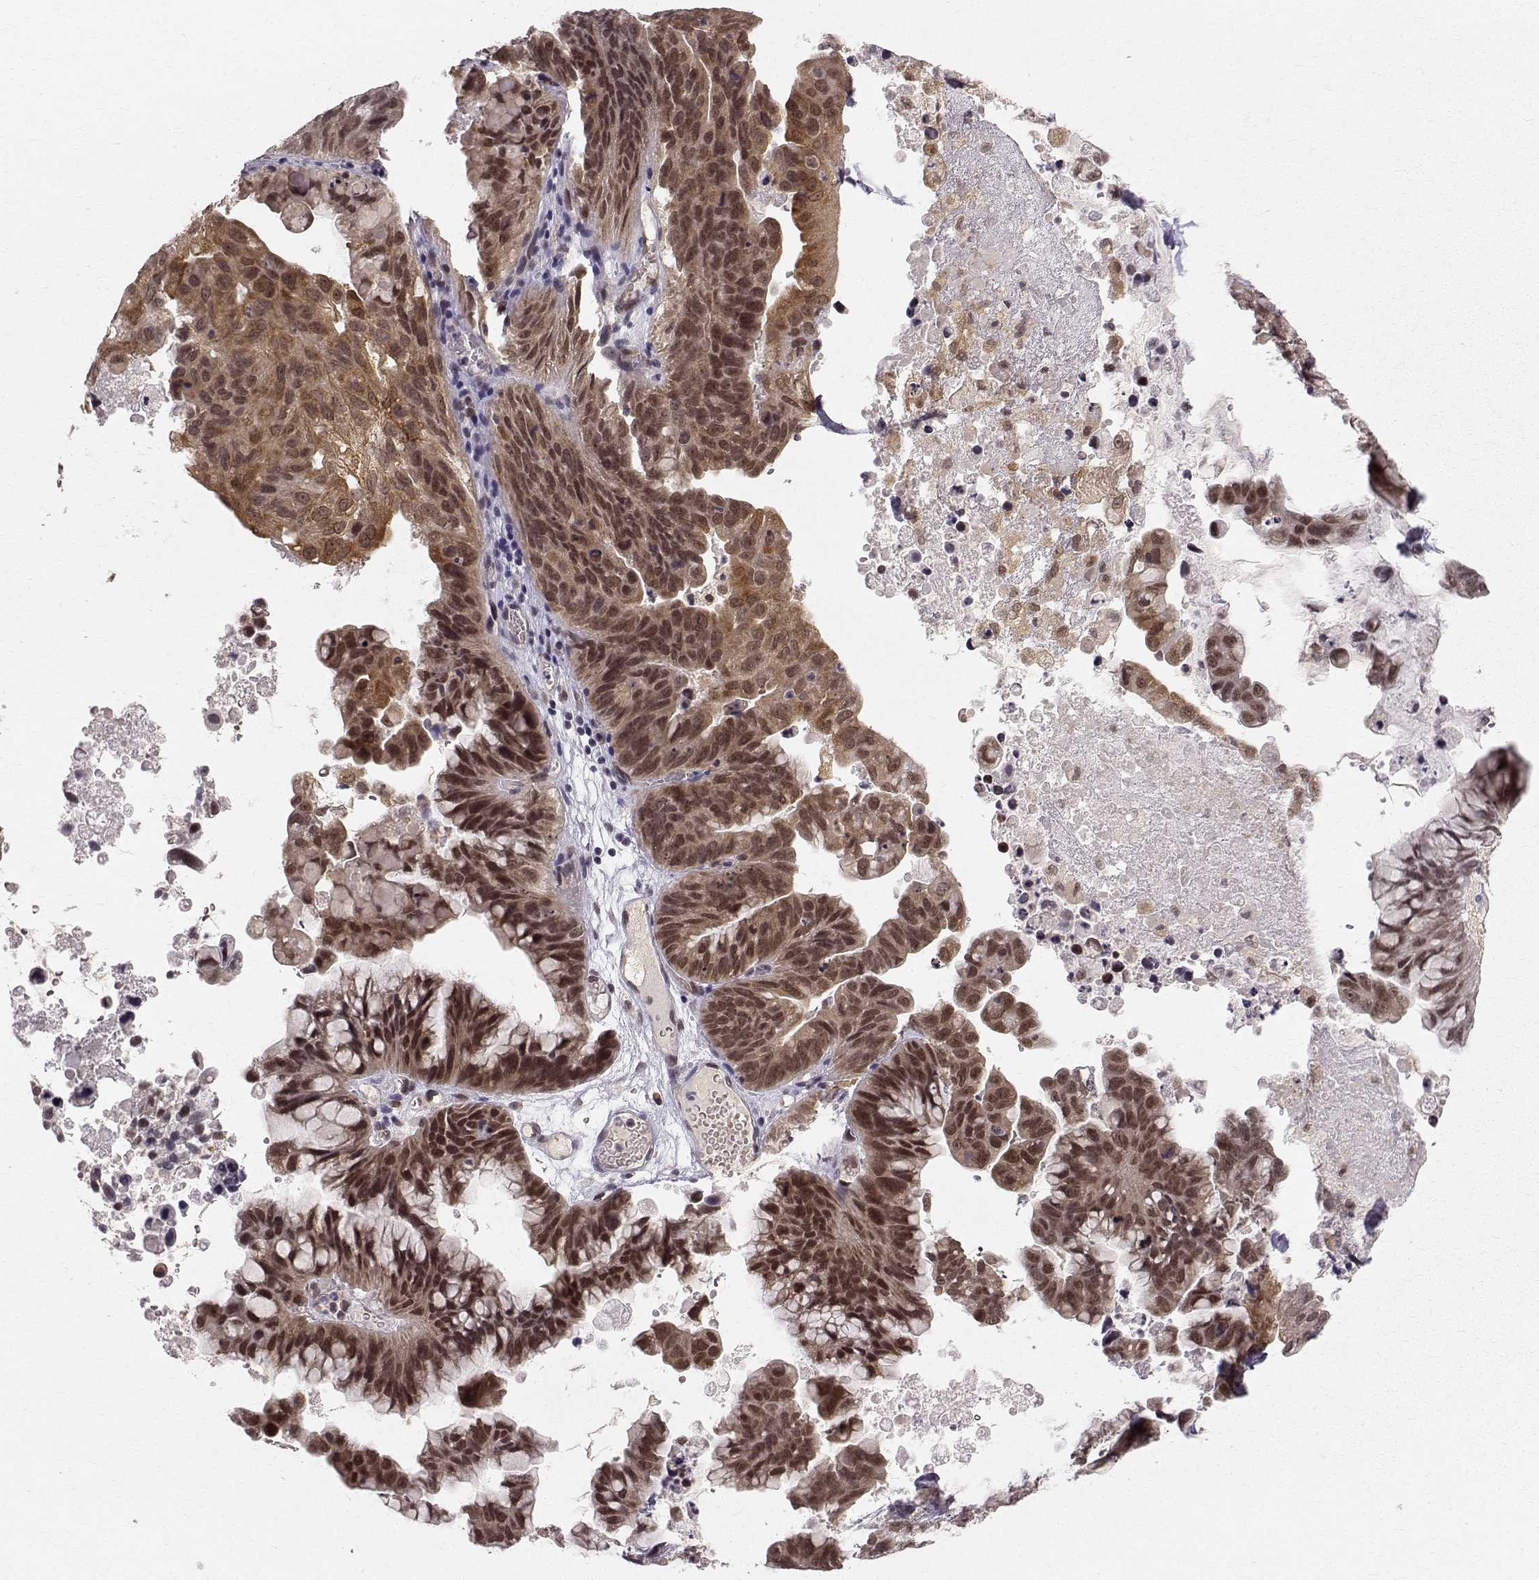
{"staining": {"intensity": "strong", "quantity": ">75%", "location": "cytoplasmic/membranous,nuclear"}, "tissue": "ovarian cancer", "cell_type": "Tumor cells", "image_type": "cancer", "snomed": [{"axis": "morphology", "description": "Cystadenocarcinoma, mucinous, NOS"}, {"axis": "topography", "description": "Ovary"}], "caption": "DAB immunohistochemical staining of ovarian mucinous cystadenocarcinoma demonstrates strong cytoplasmic/membranous and nuclear protein expression in about >75% of tumor cells. (DAB (3,3'-diaminobenzidine) IHC with brightfield microscopy, high magnification).", "gene": "RPP38", "patient": {"sex": "female", "age": 76}}